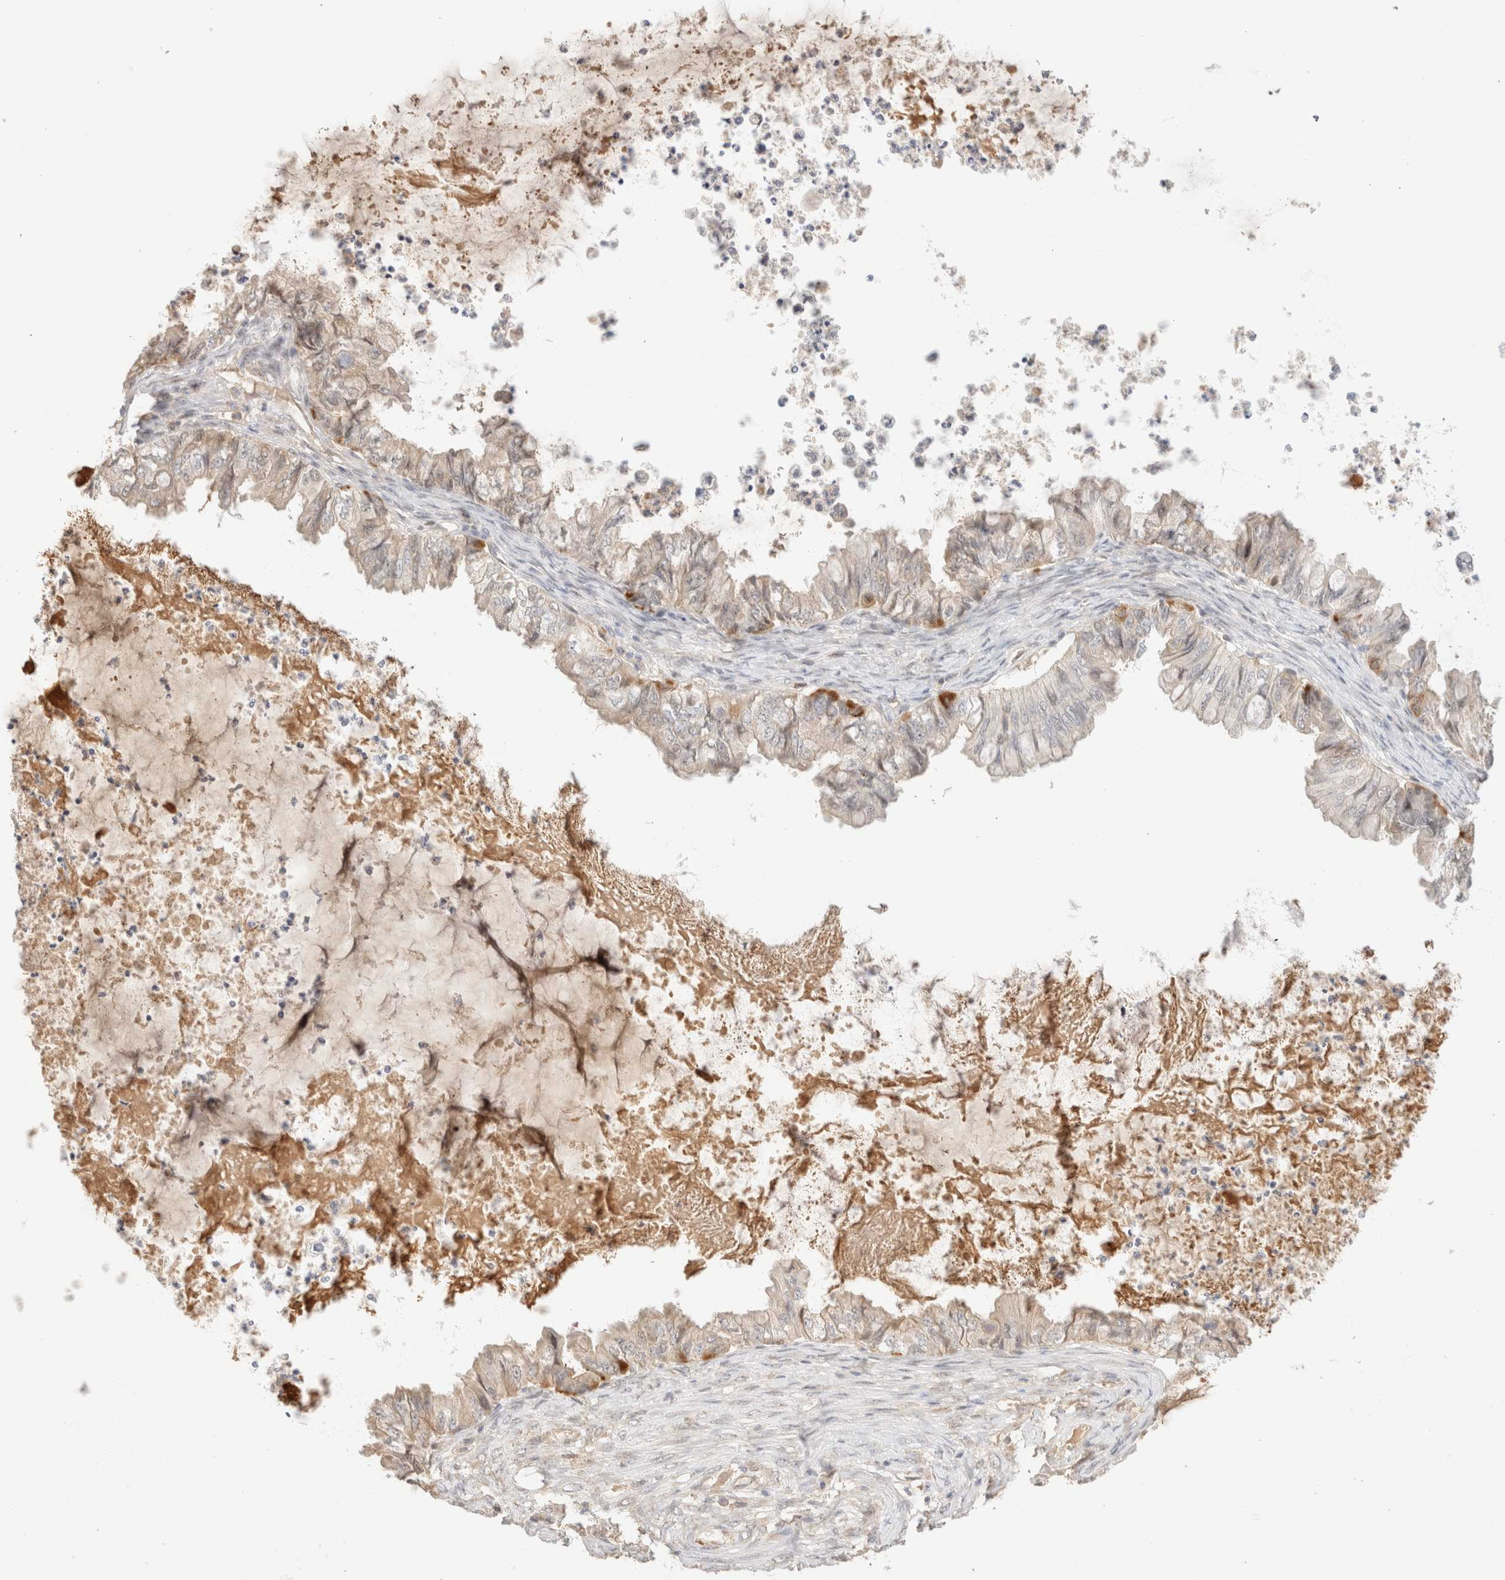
{"staining": {"intensity": "moderate", "quantity": "<25%", "location": "cytoplasmic/membranous"}, "tissue": "ovarian cancer", "cell_type": "Tumor cells", "image_type": "cancer", "snomed": [{"axis": "morphology", "description": "Cystadenocarcinoma, mucinous, NOS"}, {"axis": "topography", "description": "Ovary"}], "caption": "Mucinous cystadenocarcinoma (ovarian) stained with DAB immunohistochemistry (IHC) demonstrates low levels of moderate cytoplasmic/membranous expression in about <25% of tumor cells. Using DAB (brown) and hematoxylin (blue) stains, captured at high magnification using brightfield microscopy.", "gene": "MRM3", "patient": {"sex": "female", "age": 80}}